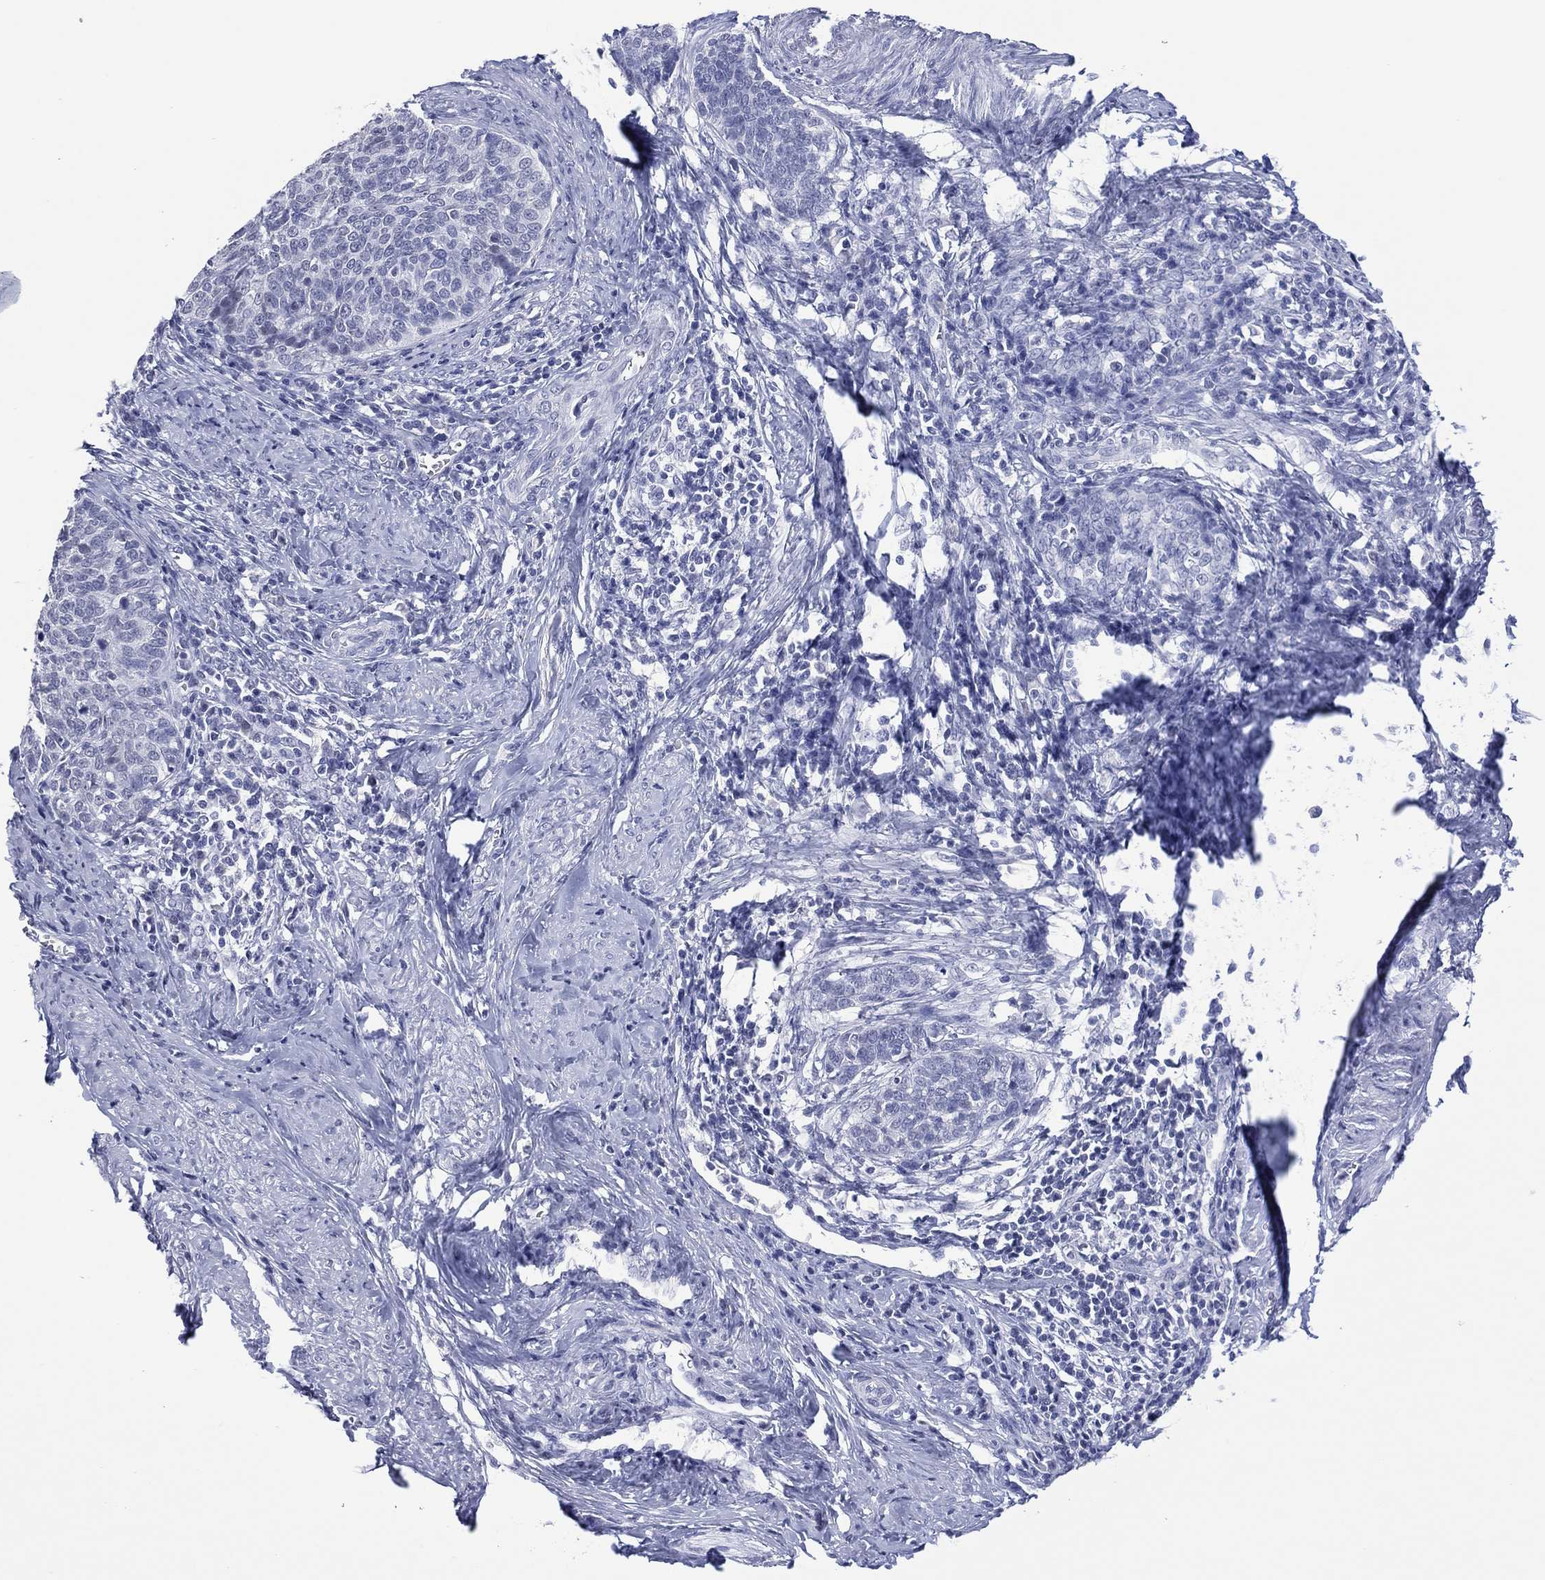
{"staining": {"intensity": "negative", "quantity": "none", "location": "none"}, "tissue": "cervical cancer", "cell_type": "Tumor cells", "image_type": "cancer", "snomed": [{"axis": "morphology", "description": "Normal tissue, NOS"}, {"axis": "morphology", "description": "Squamous cell carcinoma, NOS"}, {"axis": "topography", "description": "Cervix"}], "caption": "Tumor cells are negative for protein expression in human cervical cancer.", "gene": "UTF1", "patient": {"sex": "female", "age": 39}}